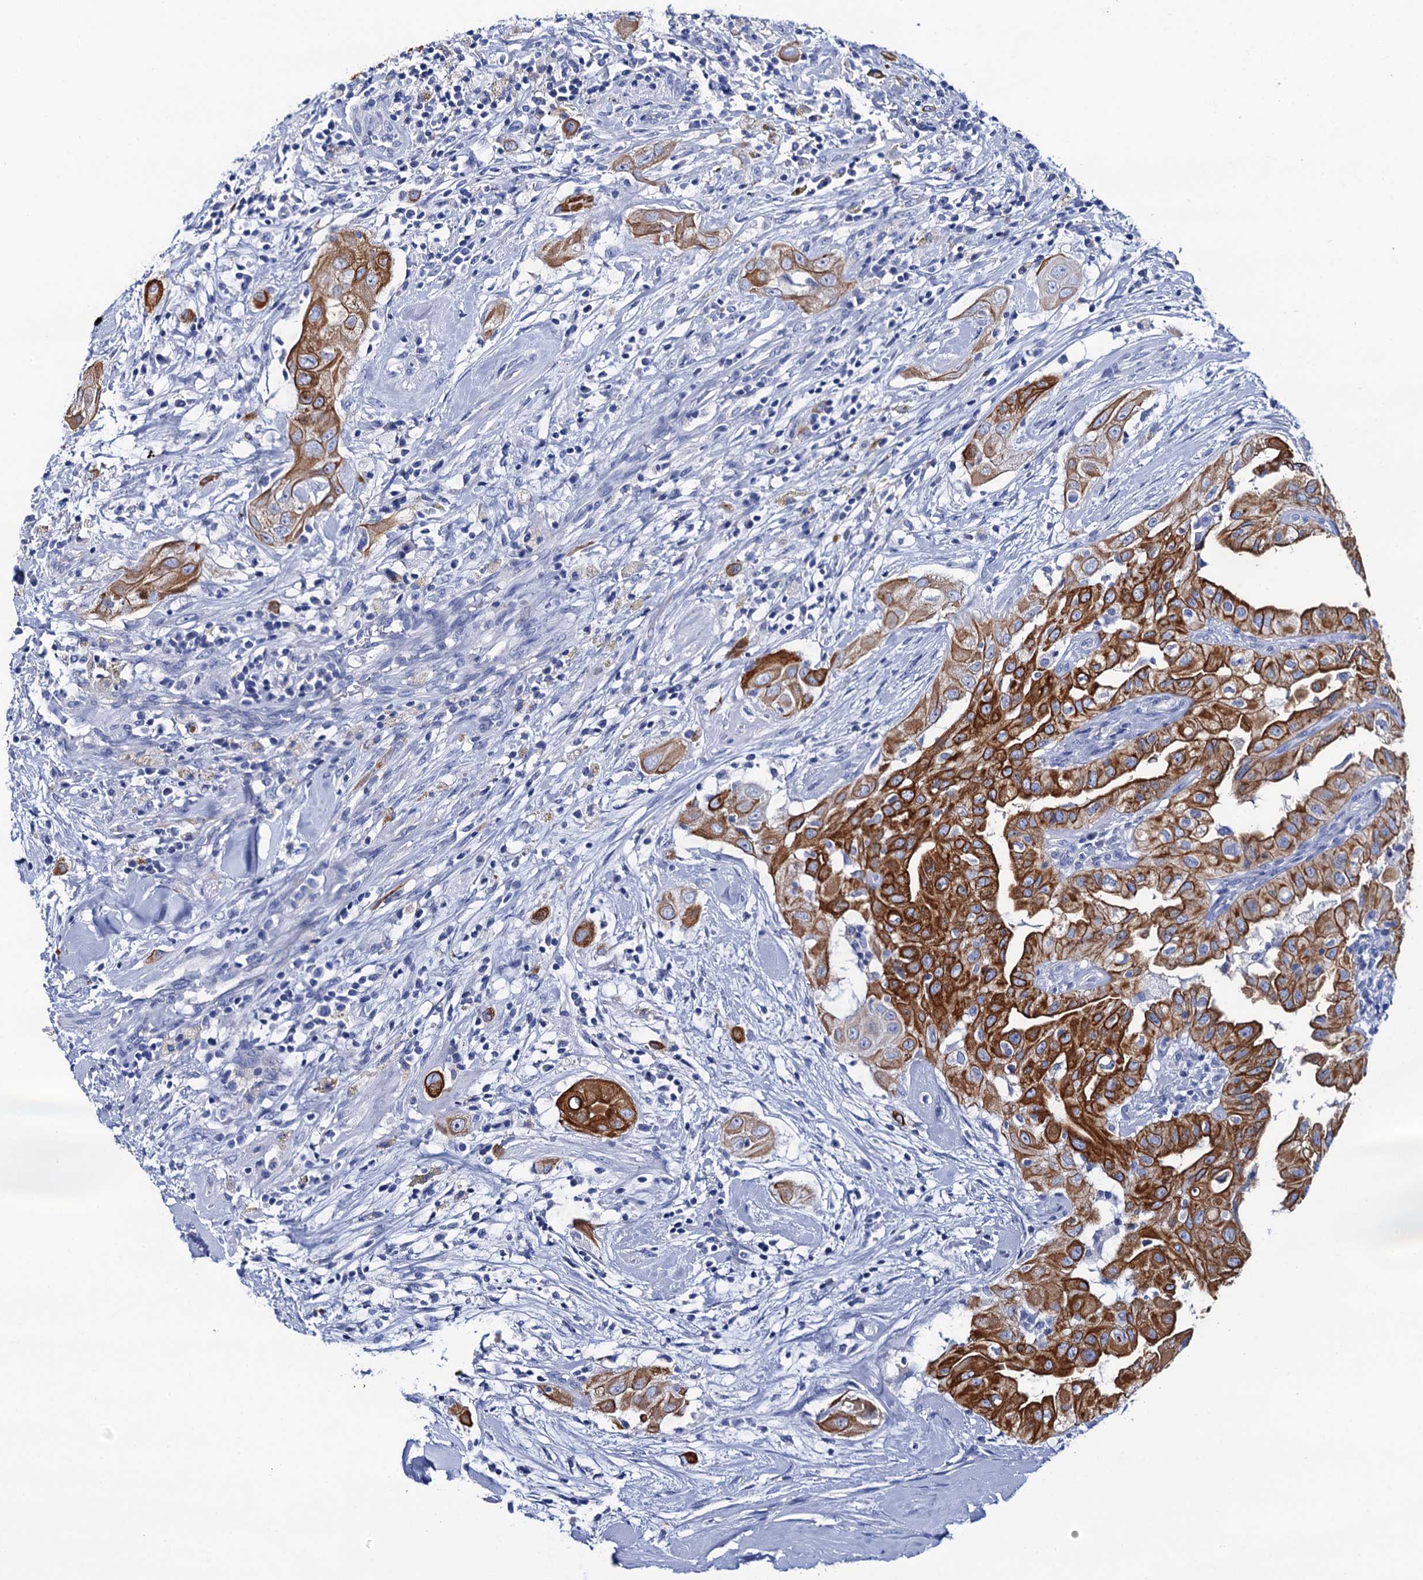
{"staining": {"intensity": "strong", "quantity": ">75%", "location": "cytoplasmic/membranous"}, "tissue": "thyroid cancer", "cell_type": "Tumor cells", "image_type": "cancer", "snomed": [{"axis": "morphology", "description": "Papillary adenocarcinoma, NOS"}, {"axis": "topography", "description": "Thyroid gland"}], "caption": "Thyroid cancer (papillary adenocarcinoma) stained with a brown dye demonstrates strong cytoplasmic/membranous positive staining in approximately >75% of tumor cells.", "gene": "RAB3IP", "patient": {"sex": "female", "age": 59}}